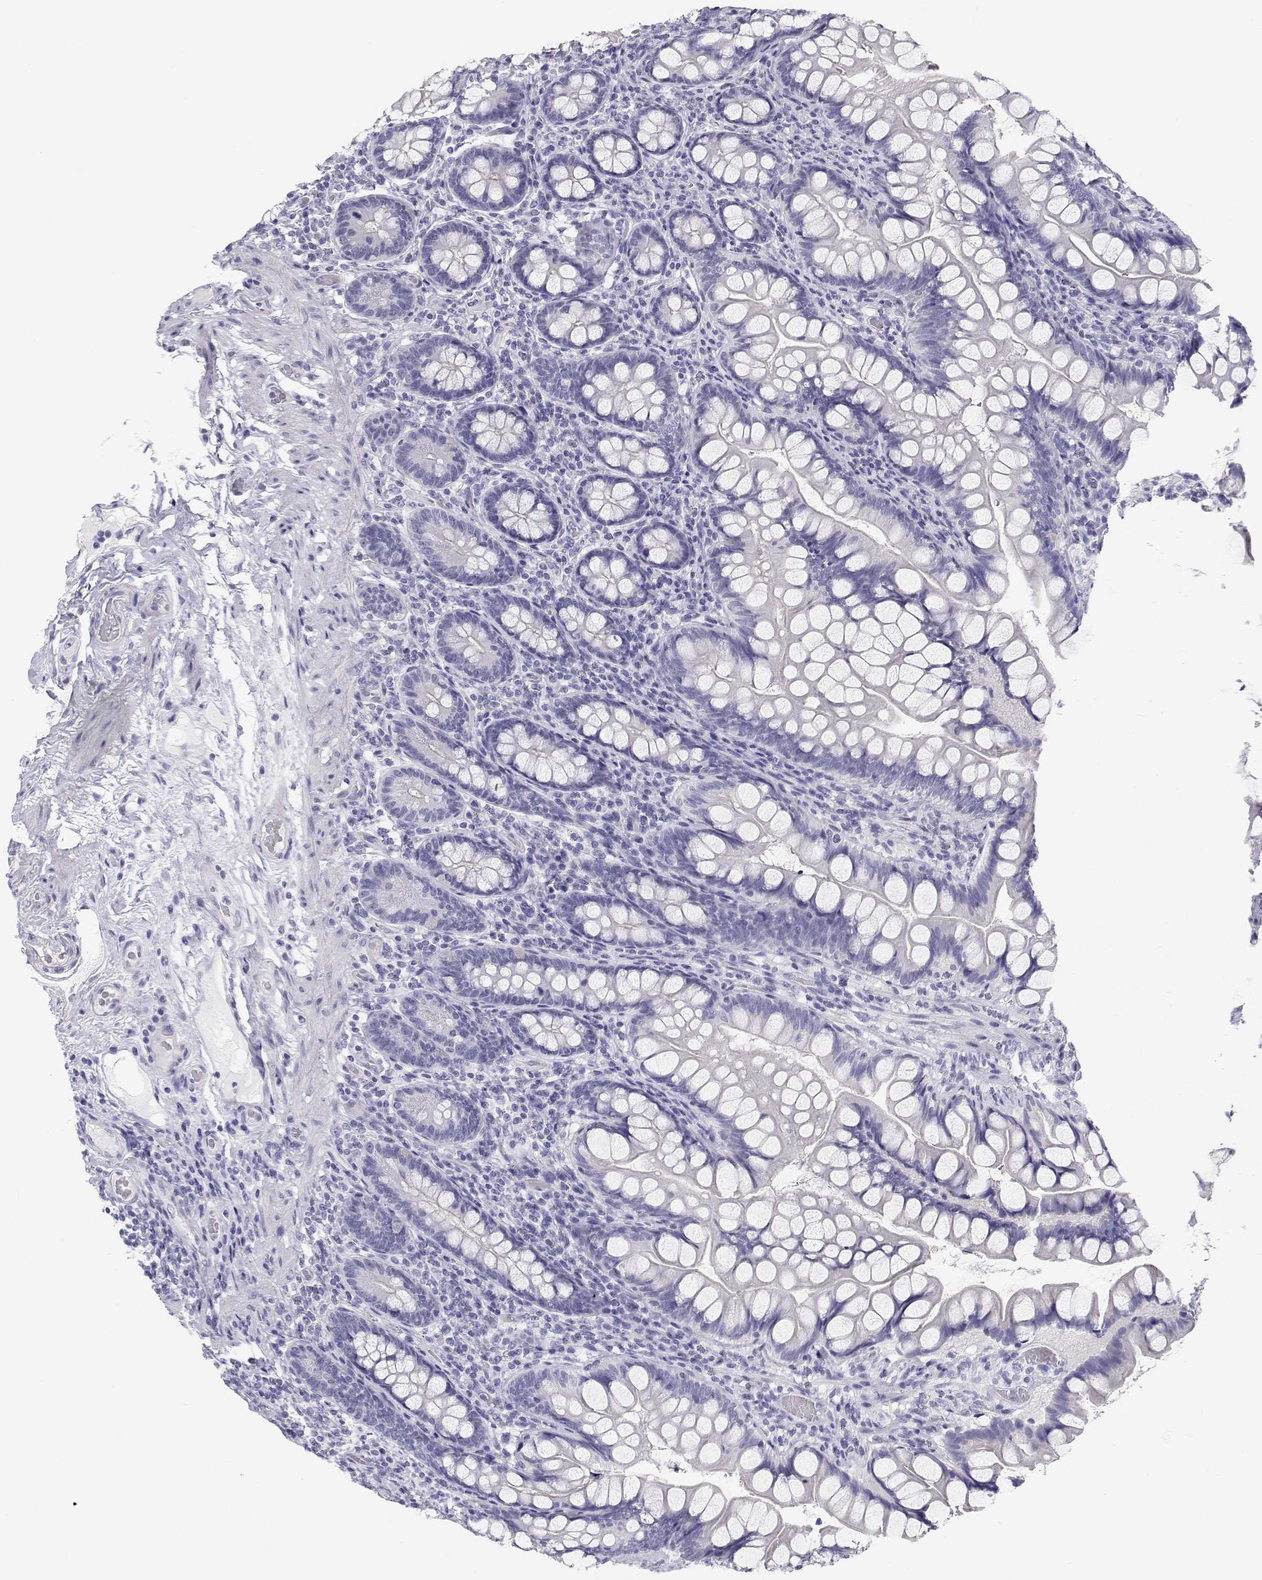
{"staining": {"intensity": "negative", "quantity": "none", "location": "none"}, "tissue": "small intestine", "cell_type": "Glandular cells", "image_type": "normal", "snomed": [{"axis": "morphology", "description": "Normal tissue, NOS"}, {"axis": "topography", "description": "Small intestine"}], "caption": "This histopathology image is of normal small intestine stained with immunohistochemistry to label a protein in brown with the nuclei are counter-stained blue. There is no positivity in glandular cells.", "gene": "BHMT", "patient": {"sex": "male", "age": 70}}